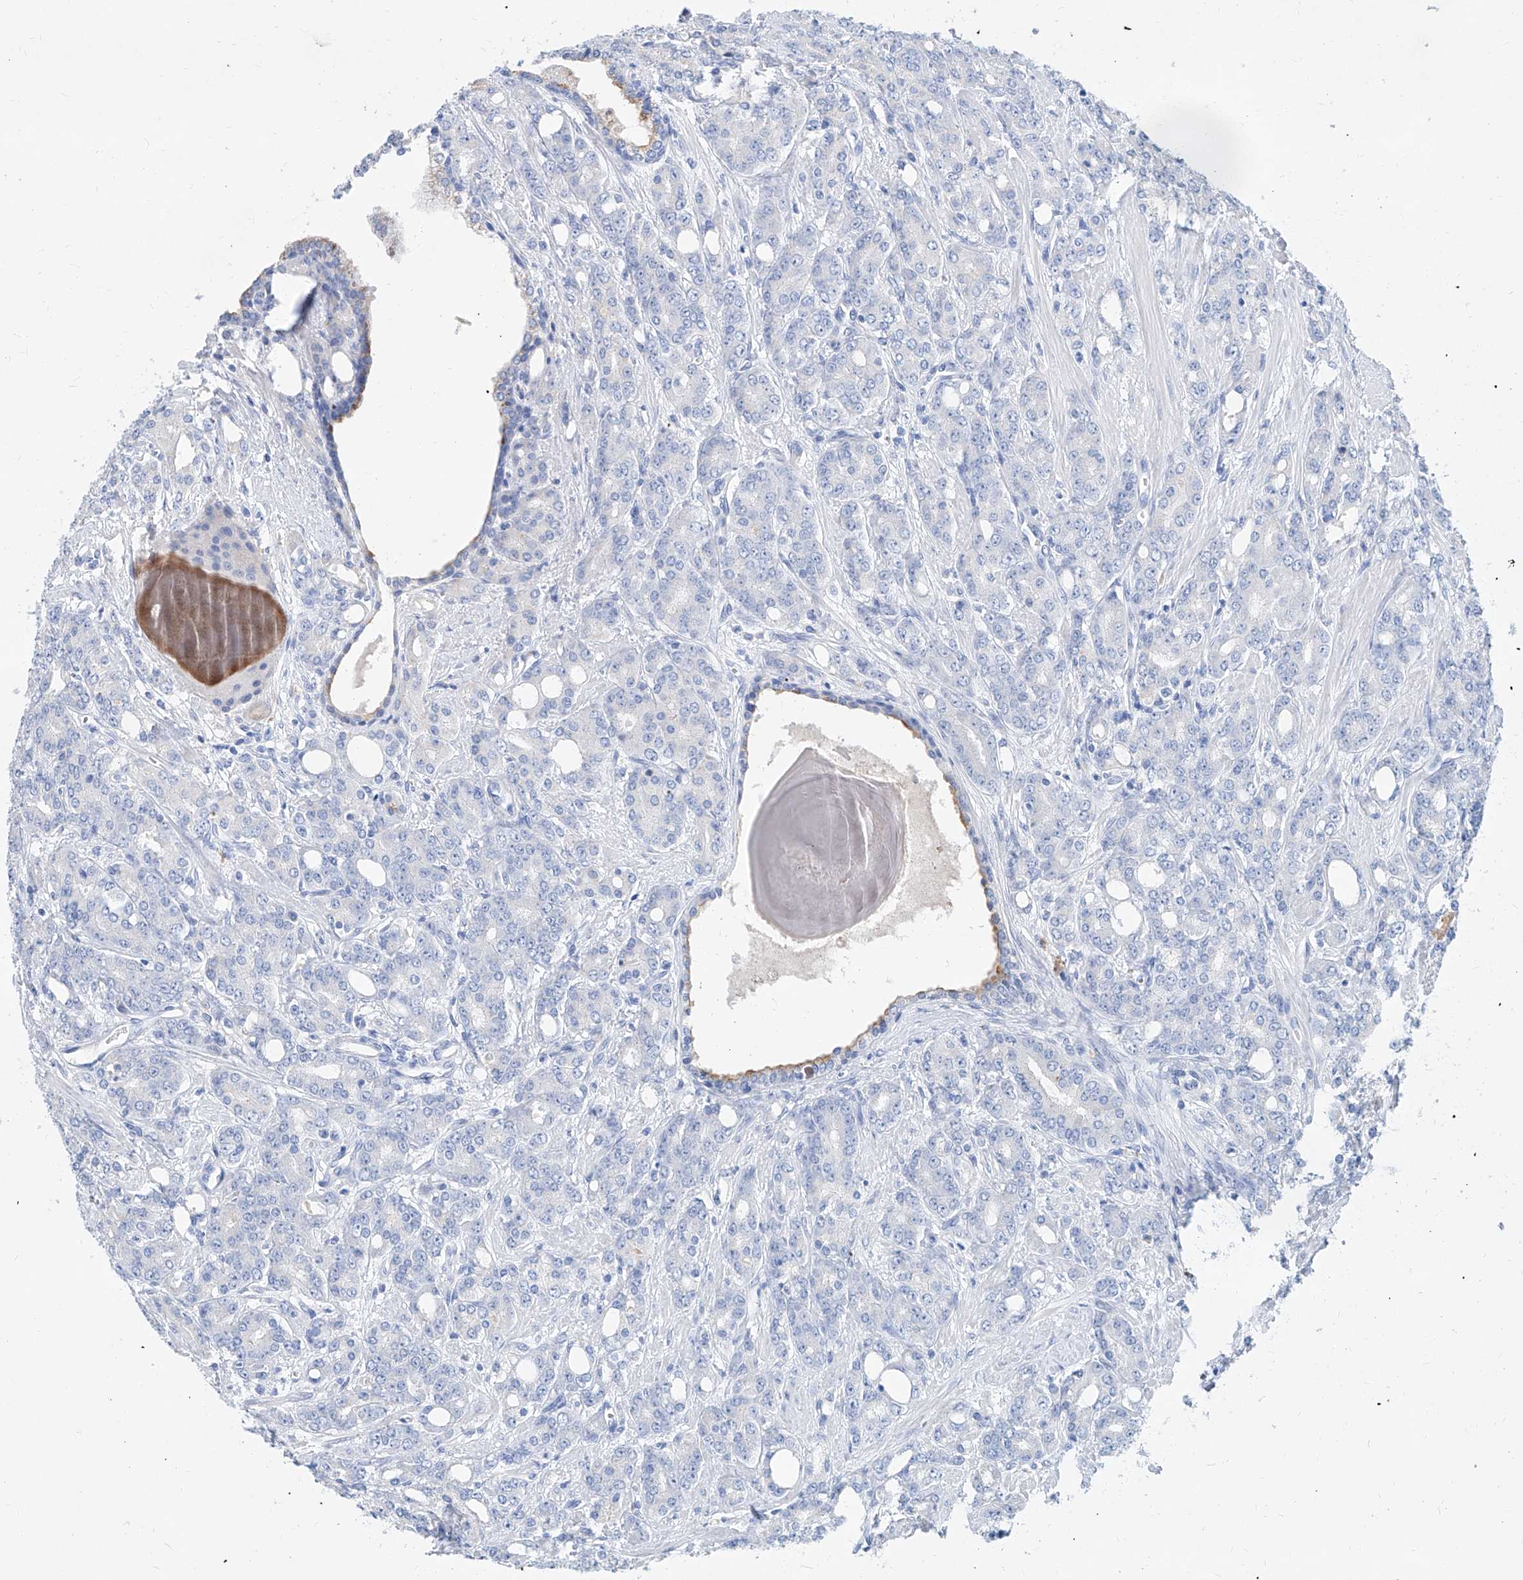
{"staining": {"intensity": "negative", "quantity": "none", "location": "none"}, "tissue": "prostate cancer", "cell_type": "Tumor cells", "image_type": "cancer", "snomed": [{"axis": "morphology", "description": "Adenocarcinoma, High grade"}, {"axis": "topography", "description": "Prostate"}], "caption": "This is an immunohistochemistry (IHC) histopathology image of human prostate cancer (high-grade adenocarcinoma). There is no staining in tumor cells.", "gene": "SLC25A29", "patient": {"sex": "male", "age": 62}}